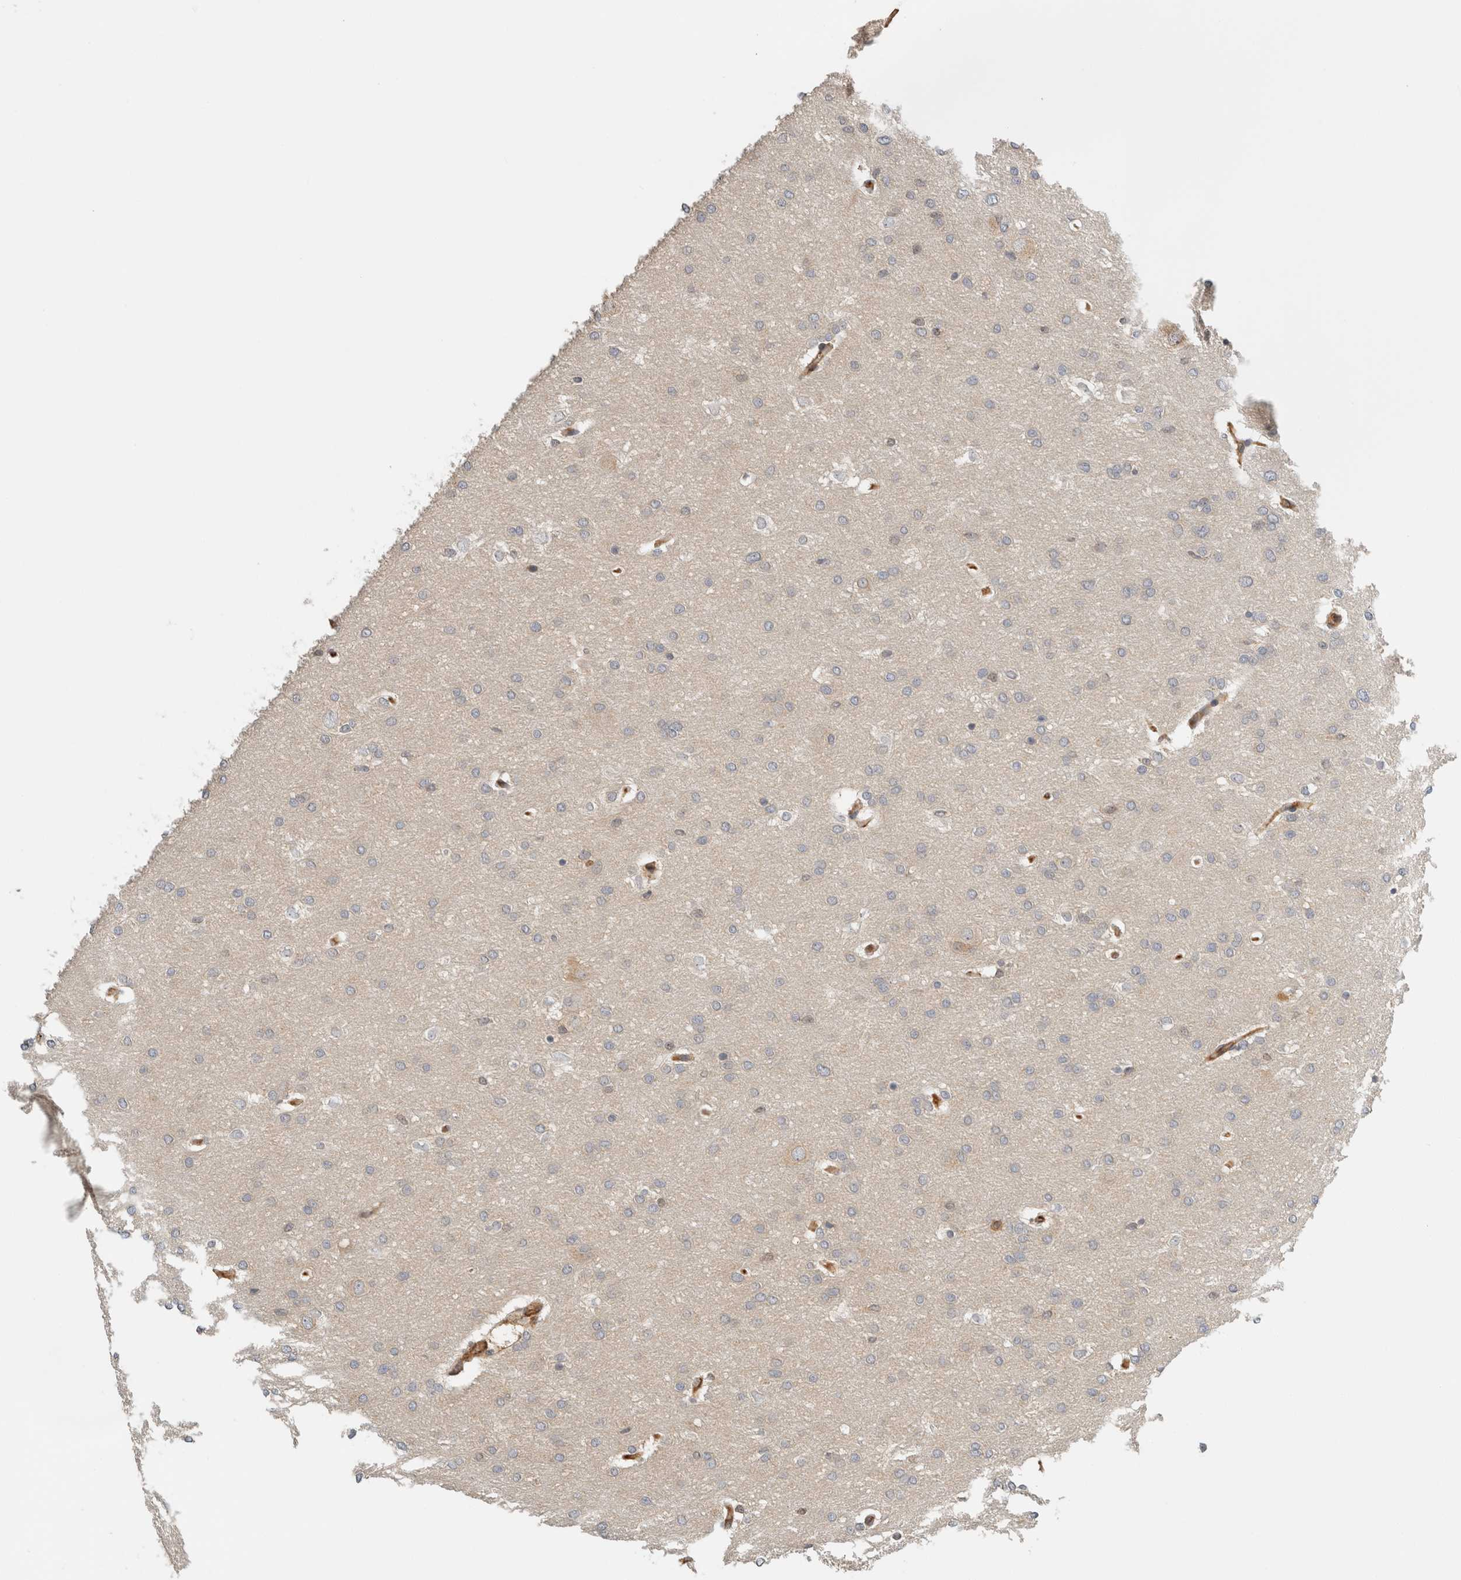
{"staining": {"intensity": "negative", "quantity": "none", "location": "none"}, "tissue": "glioma", "cell_type": "Tumor cells", "image_type": "cancer", "snomed": [{"axis": "morphology", "description": "Glioma, malignant, Low grade"}, {"axis": "topography", "description": "Brain"}], "caption": "Histopathology image shows no protein expression in tumor cells of glioma tissue.", "gene": "PFDN4", "patient": {"sex": "female", "age": 37}}